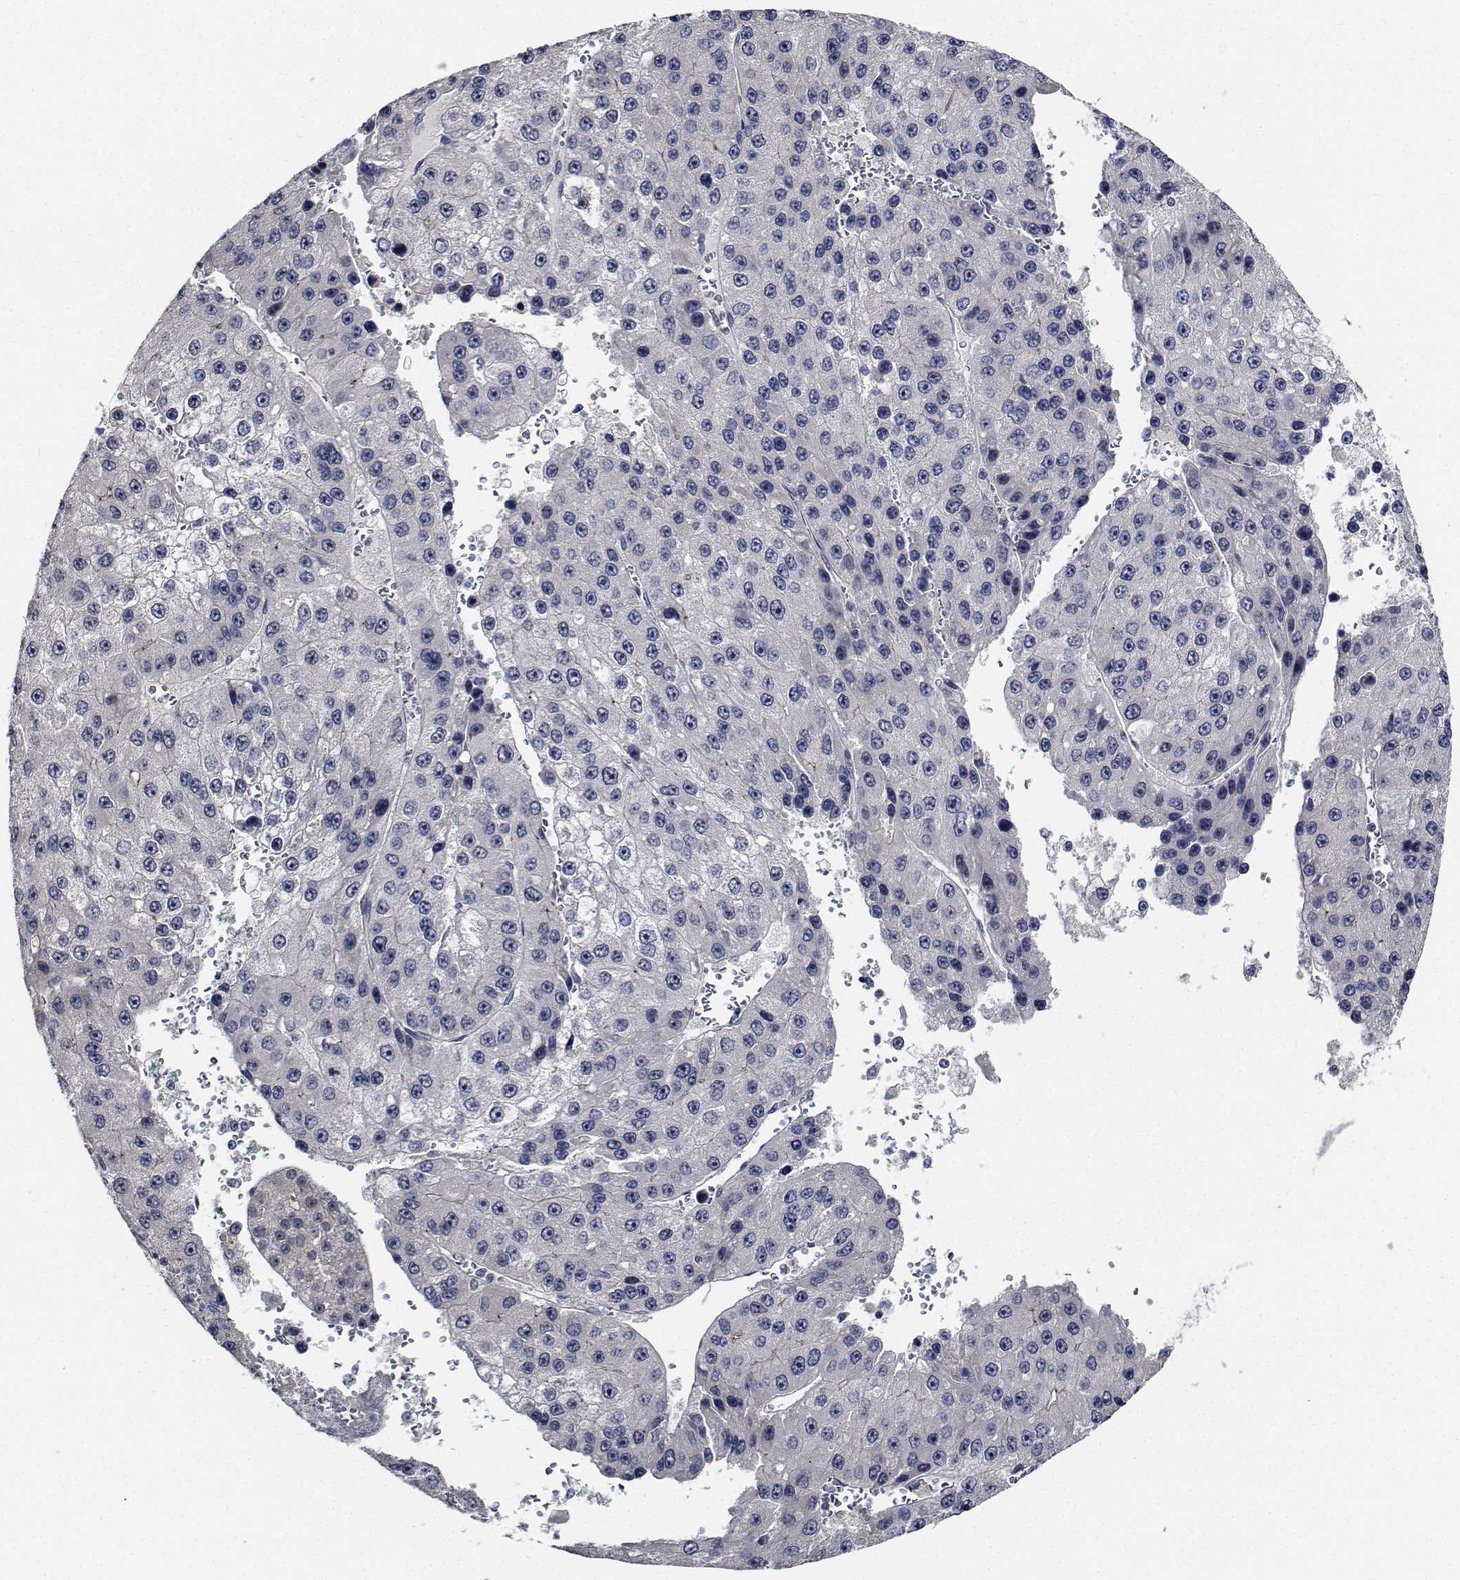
{"staining": {"intensity": "negative", "quantity": "none", "location": "none"}, "tissue": "liver cancer", "cell_type": "Tumor cells", "image_type": "cancer", "snomed": [{"axis": "morphology", "description": "Carcinoma, Hepatocellular, NOS"}, {"axis": "topography", "description": "Liver"}], "caption": "This image is of liver cancer stained with immunohistochemistry (IHC) to label a protein in brown with the nuclei are counter-stained blue. There is no staining in tumor cells.", "gene": "NVL", "patient": {"sex": "female", "age": 73}}